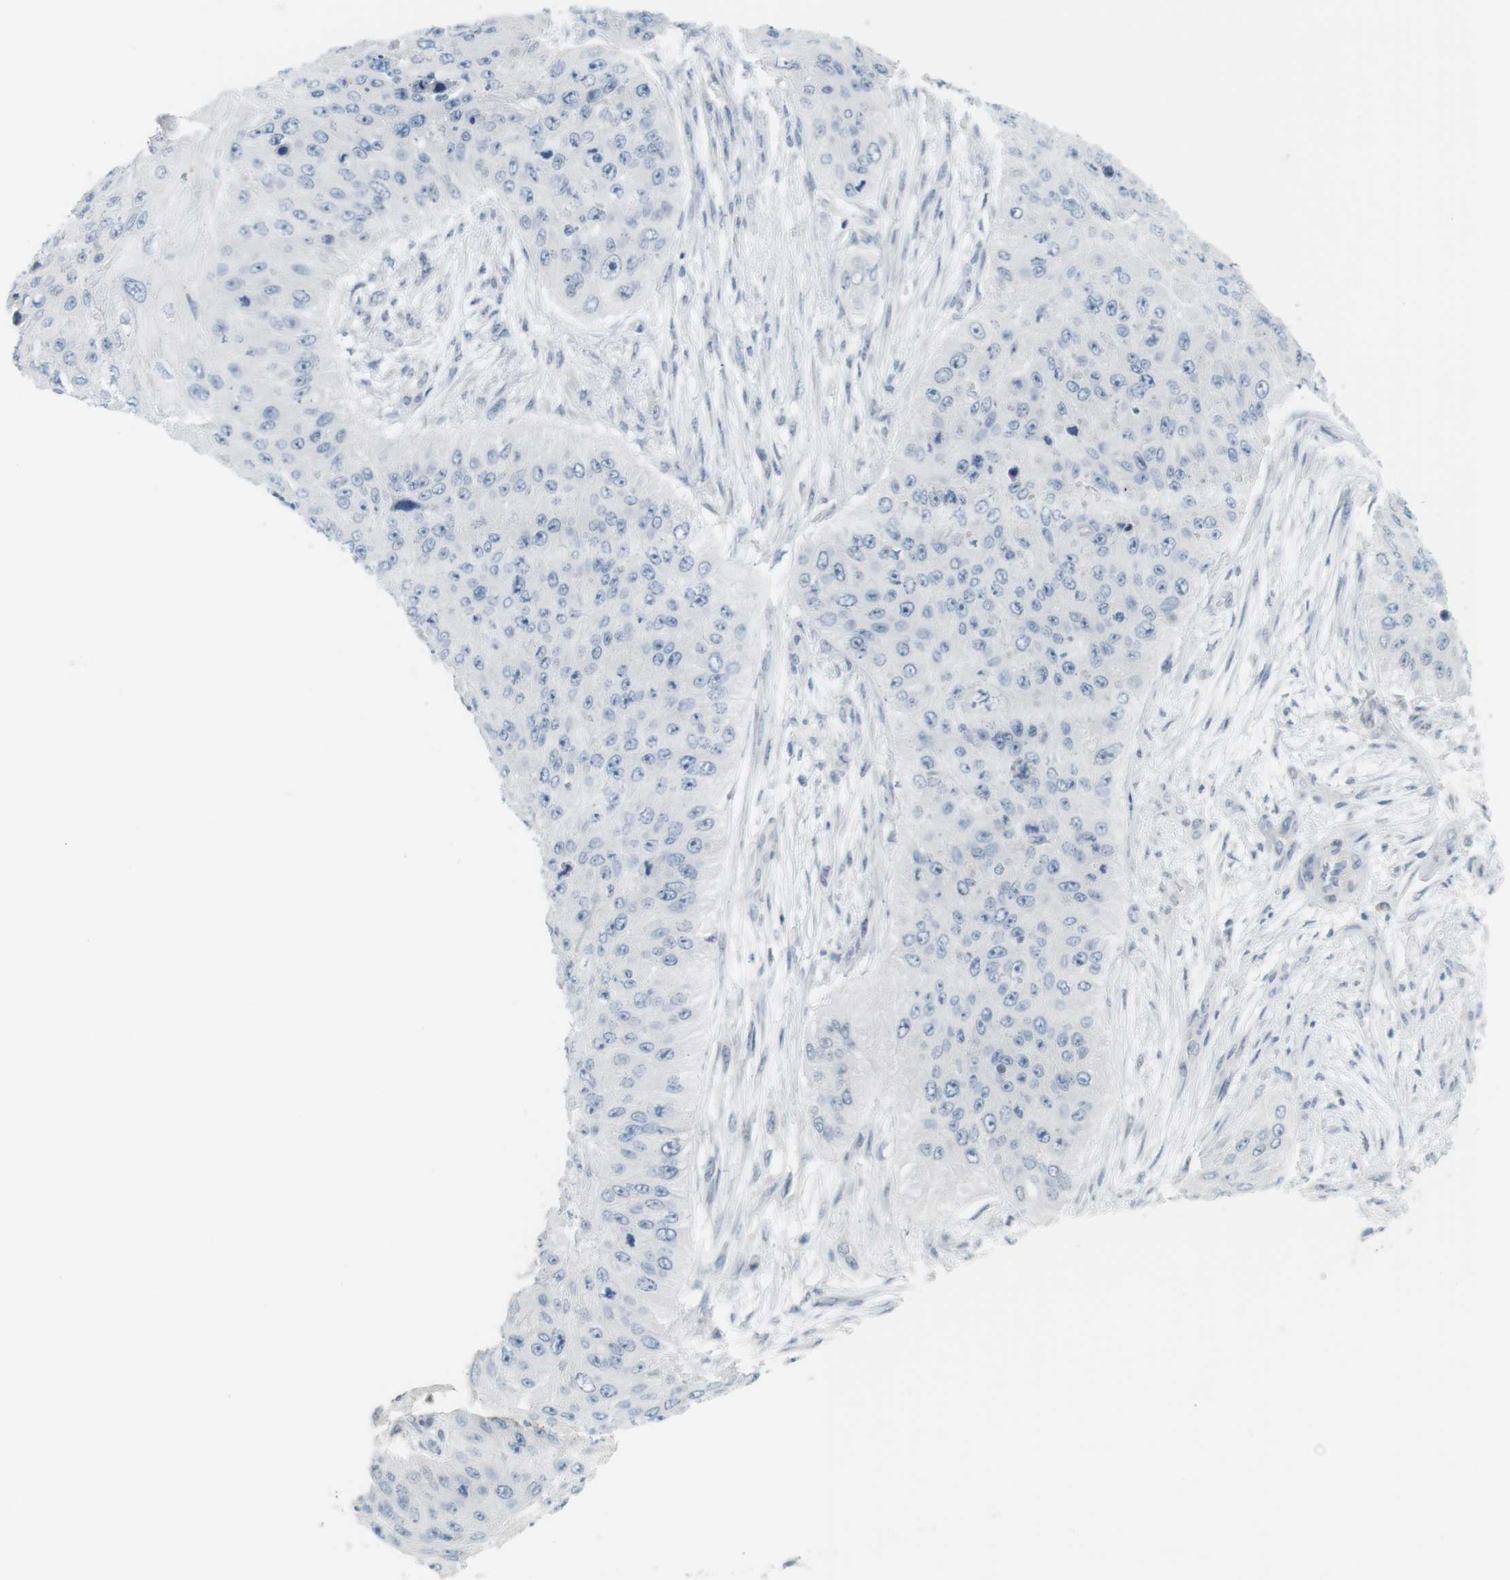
{"staining": {"intensity": "negative", "quantity": "none", "location": "none"}, "tissue": "skin cancer", "cell_type": "Tumor cells", "image_type": "cancer", "snomed": [{"axis": "morphology", "description": "Squamous cell carcinoma, NOS"}, {"axis": "topography", "description": "Skin"}], "caption": "This is an immunohistochemistry (IHC) photomicrograph of squamous cell carcinoma (skin). There is no positivity in tumor cells.", "gene": "CREB3L2", "patient": {"sex": "female", "age": 80}}